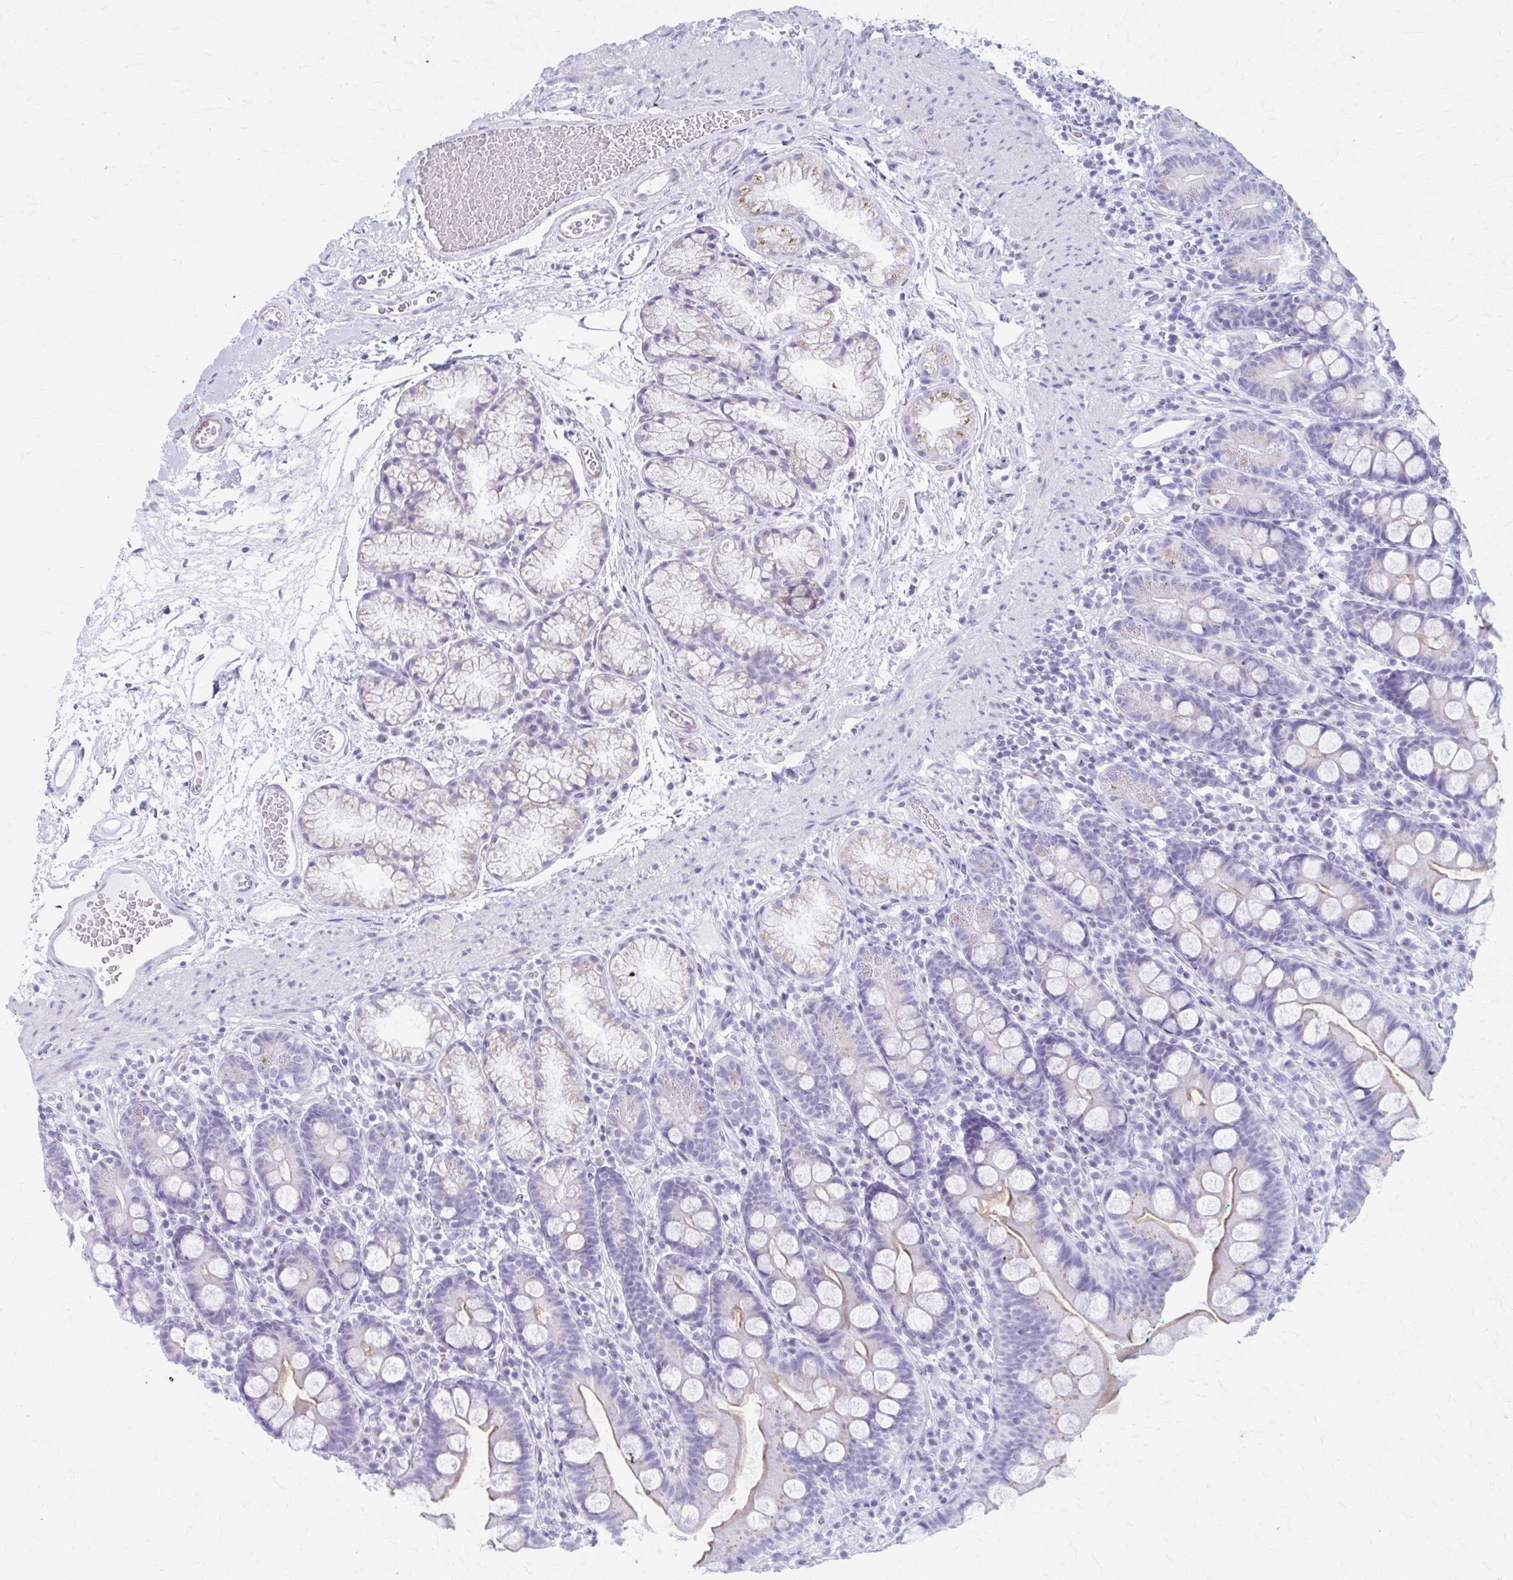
{"staining": {"intensity": "weak", "quantity": "25%-75%", "location": "cytoplasmic/membranous"}, "tissue": "duodenum", "cell_type": "Glandular cells", "image_type": "normal", "snomed": [{"axis": "morphology", "description": "Normal tissue, NOS"}, {"axis": "topography", "description": "Duodenum"}], "caption": "The immunohistochemical stain labels weak cytoplasmic/membranous expression in glandular cells of normal duodenum. (brown staining indicates protein expression, while blue staining denotes nuclei).", "gene": "KCNE2", "patient": {"sex": "female", "age": 67}}